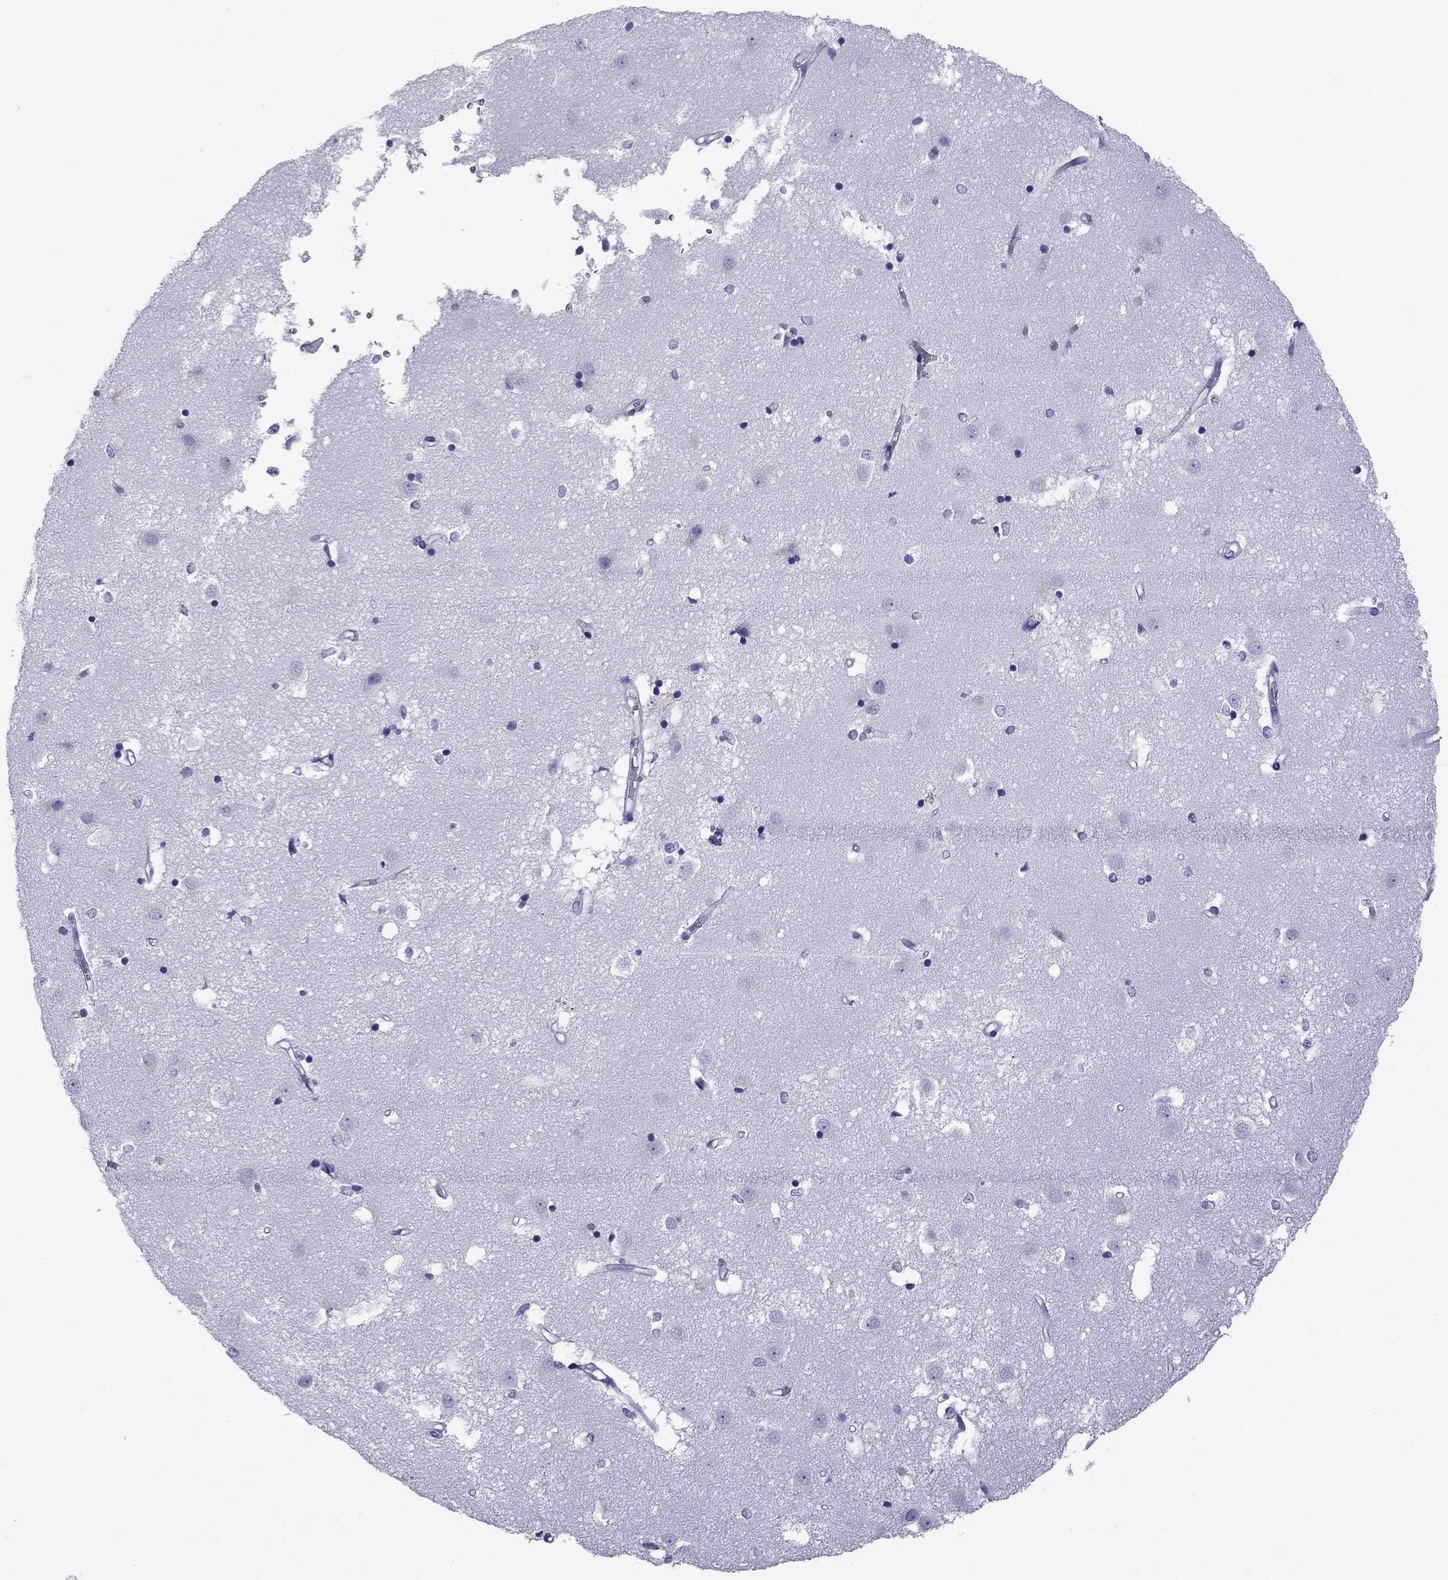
{"staining": {"intensity": "negative", "quantity": "none", "location": "none"}, "tissue": "caudate", "cell_type": "Glial cells", "image_type": "normal", "snomed": [{"axis": "morphology", "description": "Normal tissue, NOS"}, {"axis": "topography", "description": "Lateral ventricle wall"}], "caption": "The photomicrograph reveals no staining of glial cells in benign caudate.", "gene": "SCART1", "patient": {"sex": "male", "age": 54}}